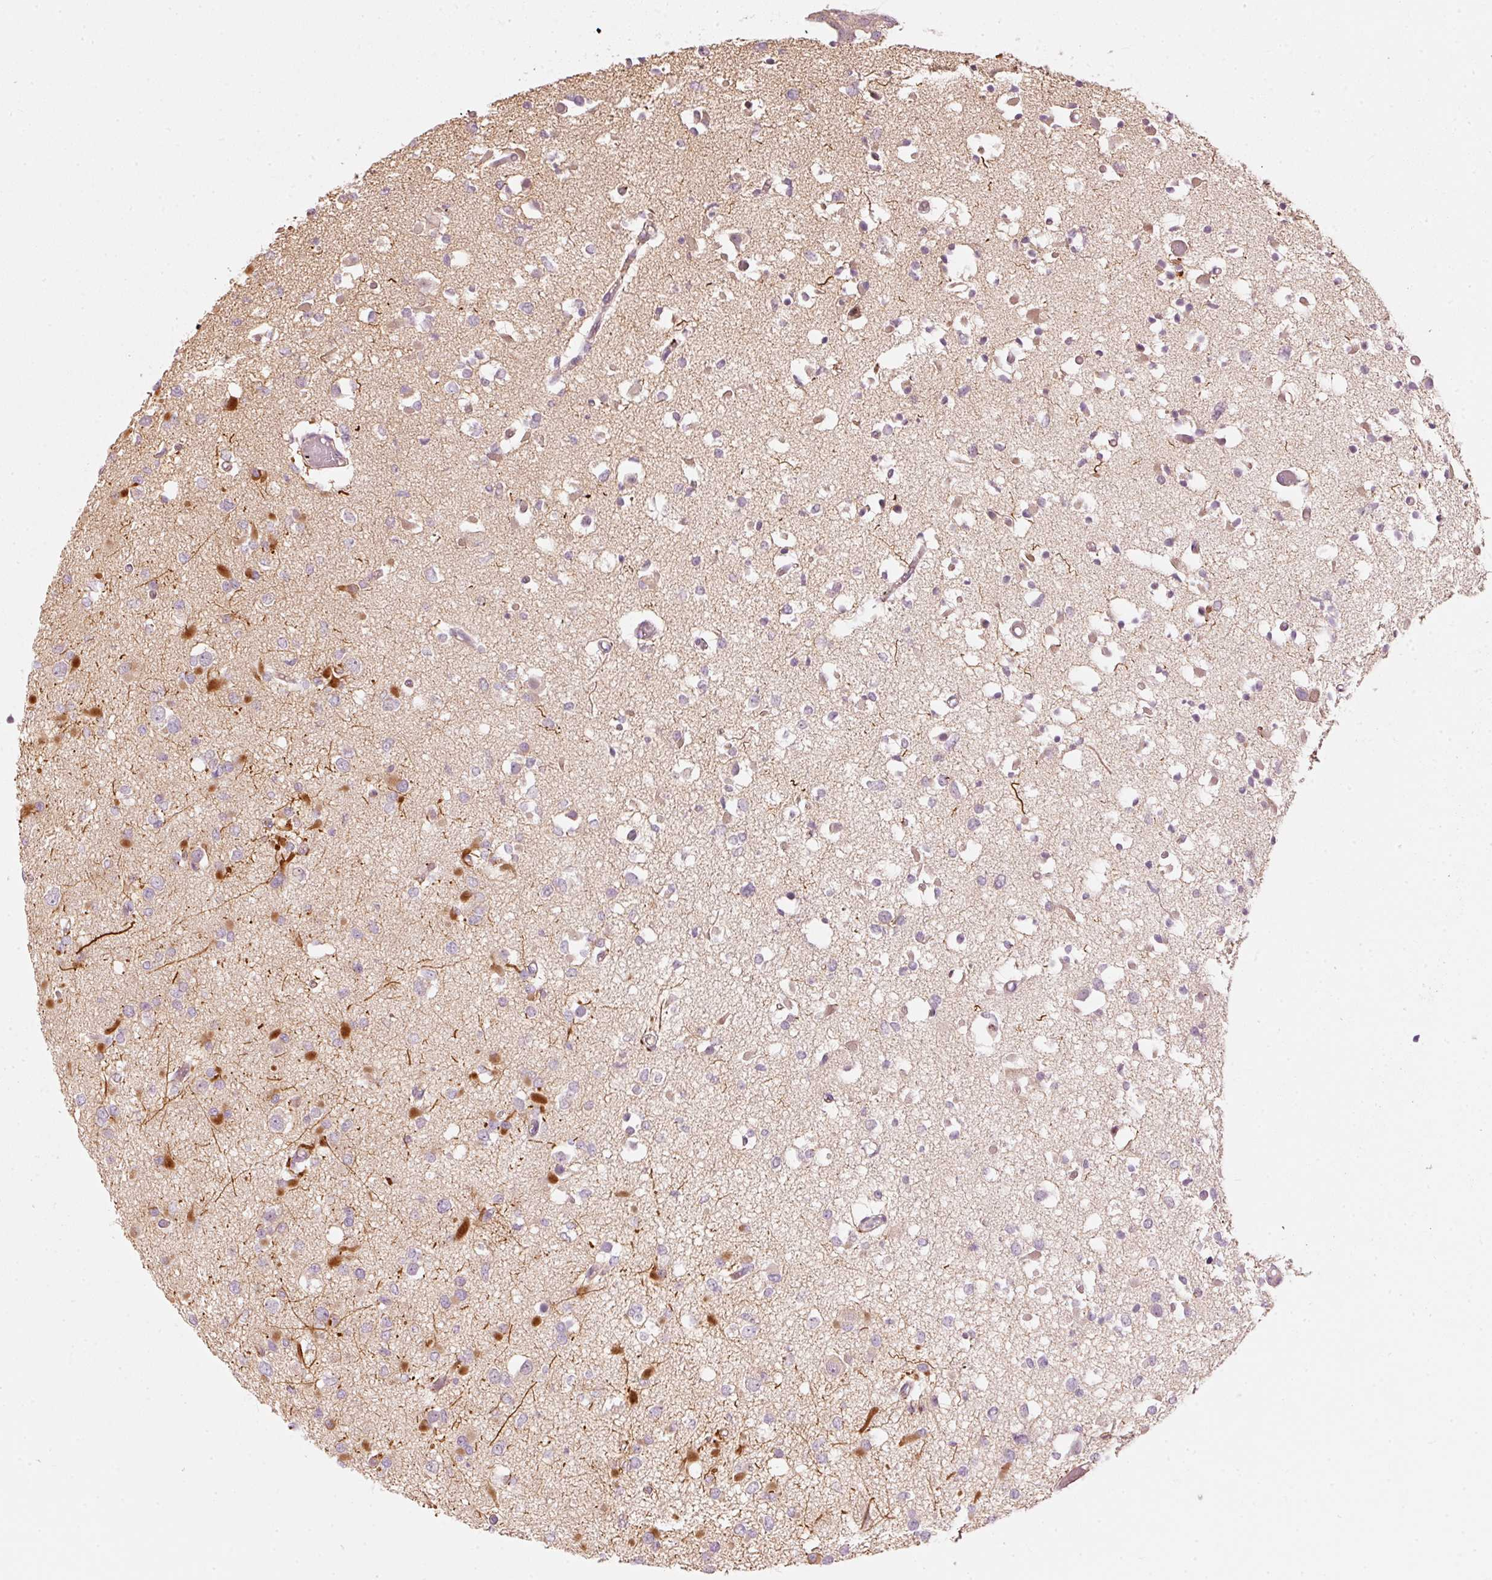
{"staining": {"intensity": "negative", "quantity": "none", "location": "none"}, "tissue": "glioma", "cell_type": "Tumor cells", "image_type": "cancer", "snomed": [{"axis": "morphology", "description": "Glioma, malignant, Low grade"}, {"axis": "topography", "description": "Brain"}], "caption": "IHC of human malignant glioma (low-grade) displays no positivity in tumor cells.", "gene": "MAP10", "patient": {"sex": "female", "age": 22}}